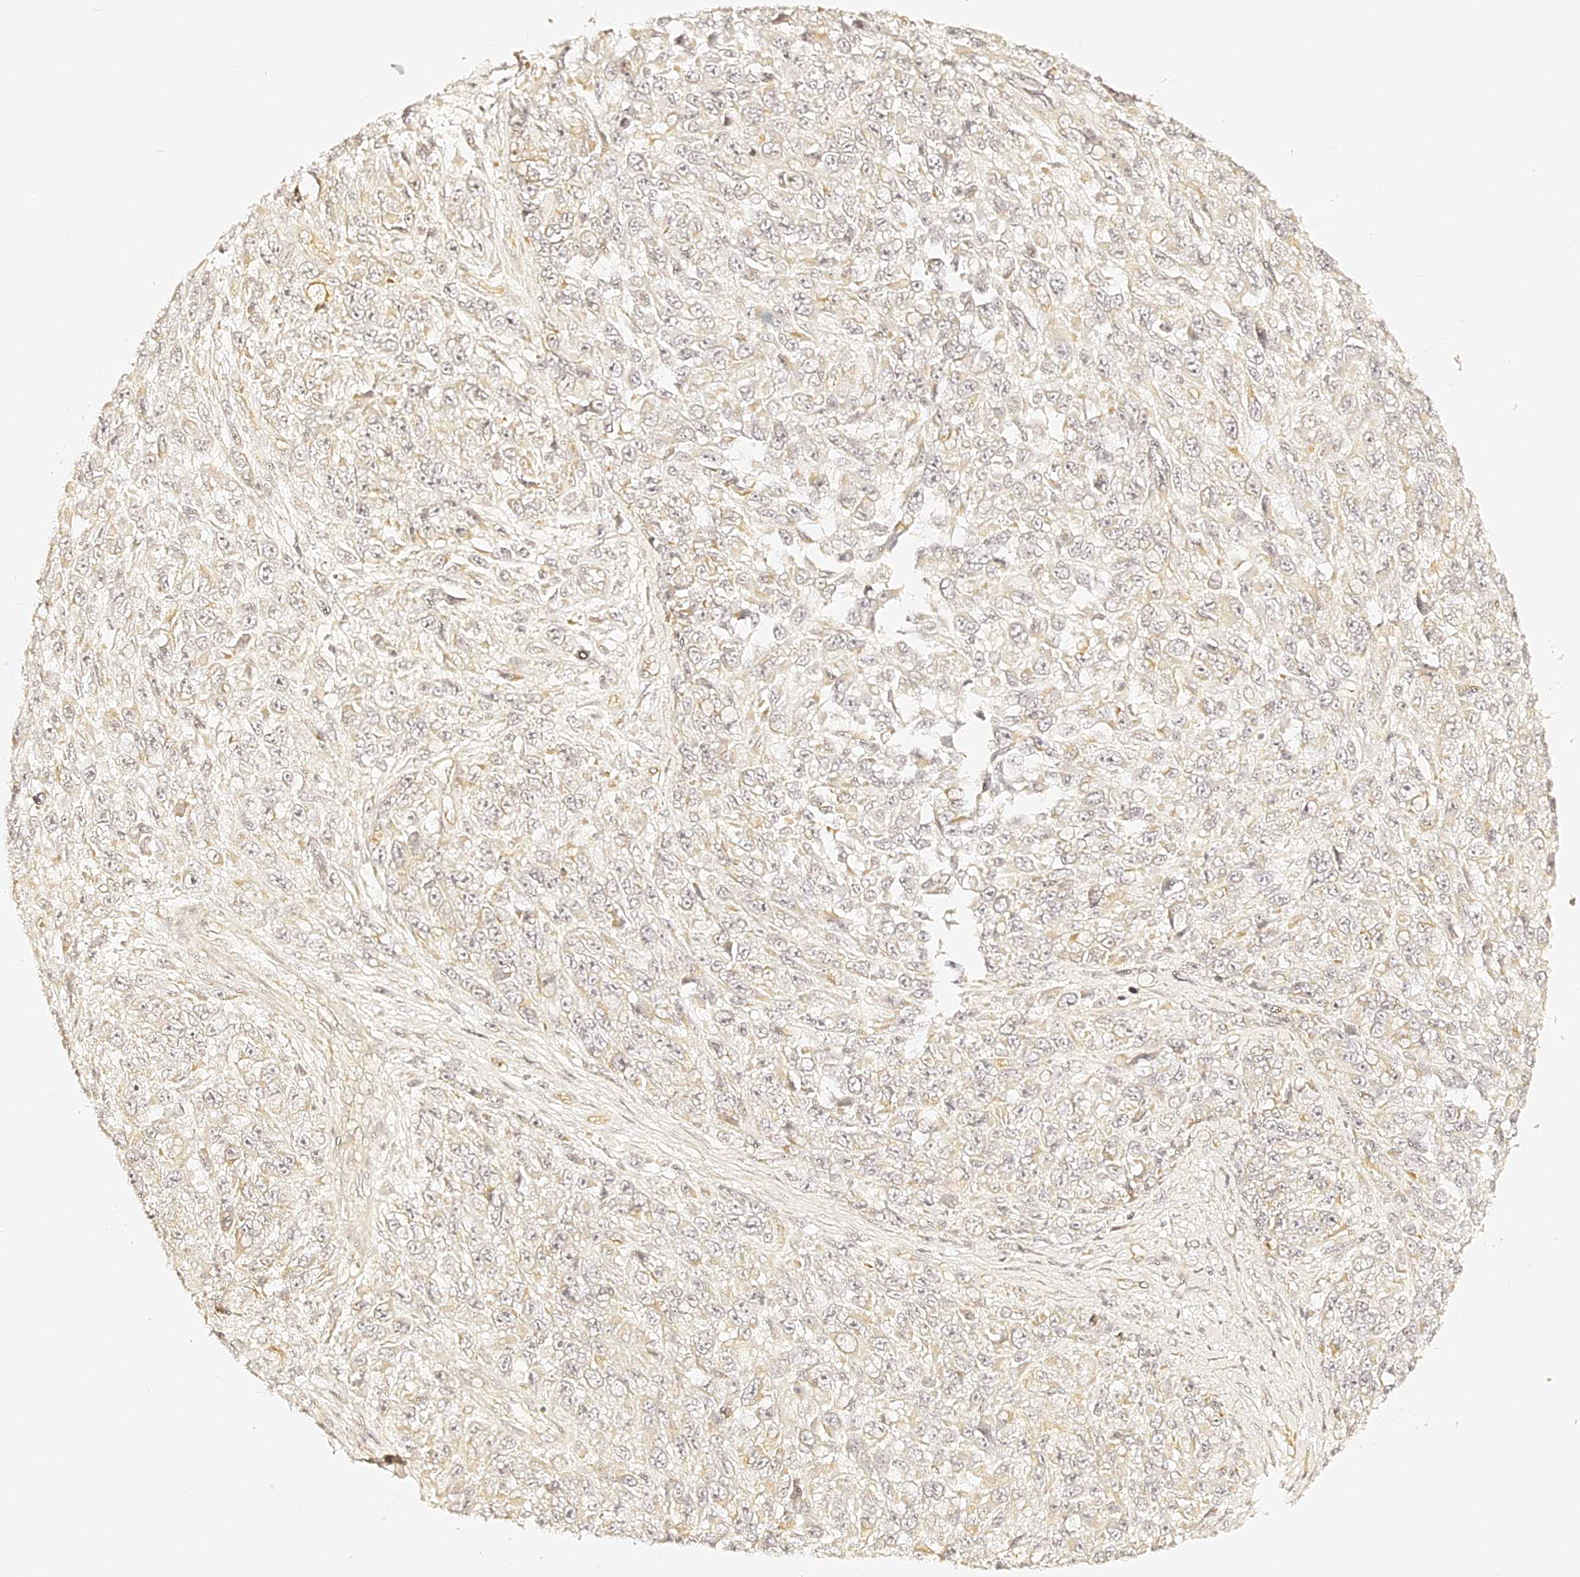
{"staining": {"intensity": "negative", "quantity": "none", "location": "none"}, "tissue": "melanoma", "cell_type": "Tumor cells", "image_type": "cancer", "snomed": [{"axis": "morphology", "description": "Normal tissue, NOS"}, {"axis": "morphology", "description": "Malignant melanoma, NOS"}, {"axis": "topography", "description": "Skin"}], "caption": "Melanoma was stained to show a protein in brown. There is no significant positivity in tumor cells.", "gene": "SLC1A3", "patient": {"sex": "female", "age": 96}}